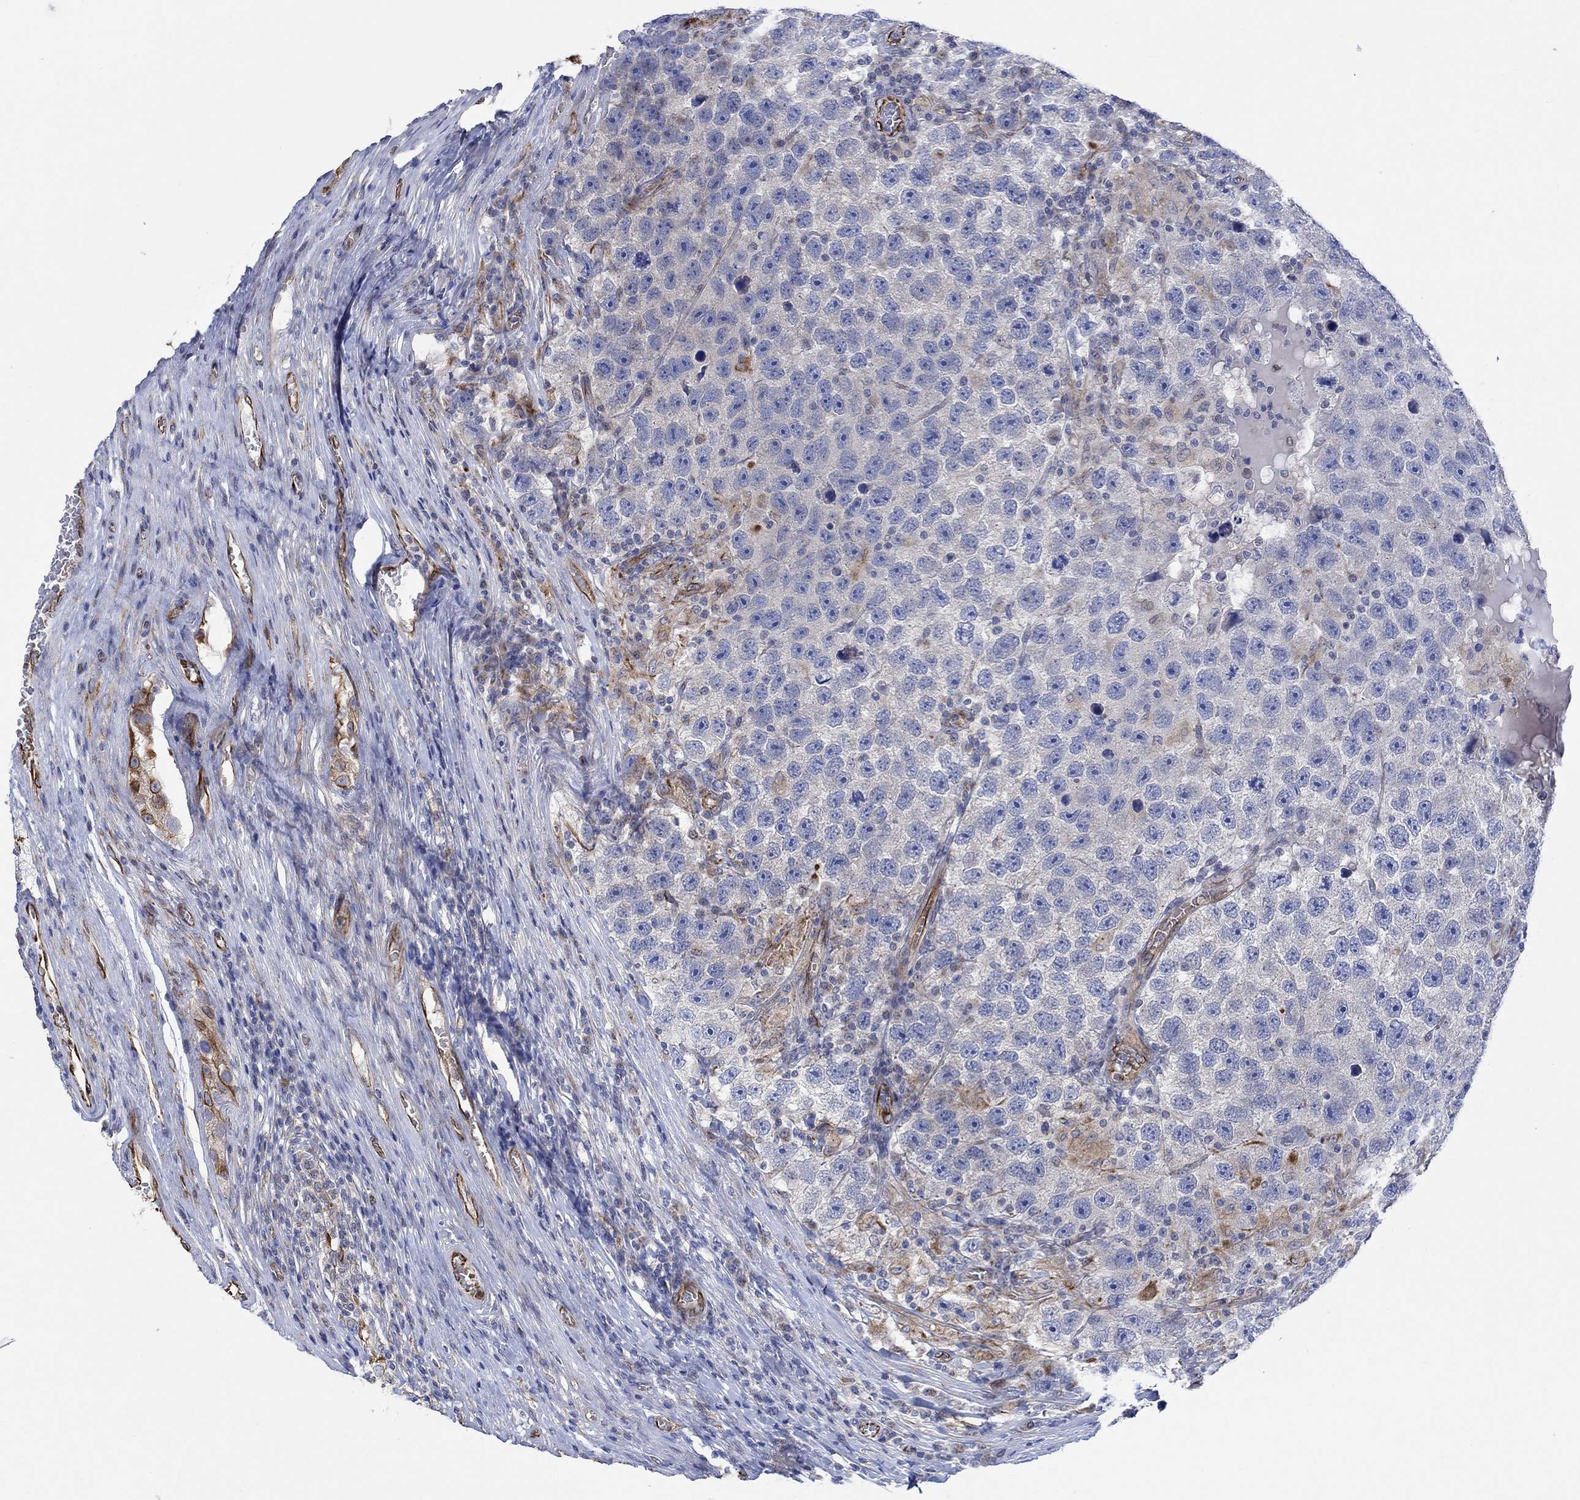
{"staining": {"intensity": "weak", "quantity": "<25%", "location": "cytoplasmic/membranous"}, "tissue": "testis cancer", "cell_type": "Tumor cells", "image_type": "cancer", "snomed": [{"axis": "morphology", "description": "Seminoma, NOS"}, {"axis": "topography", "description": "Testis"}], "caption": "Tumor cells are negative for brown protein staining in seminoma (testis).", "gene": "CAMK1D", "patient": {"sex": "male", "age": 26}}